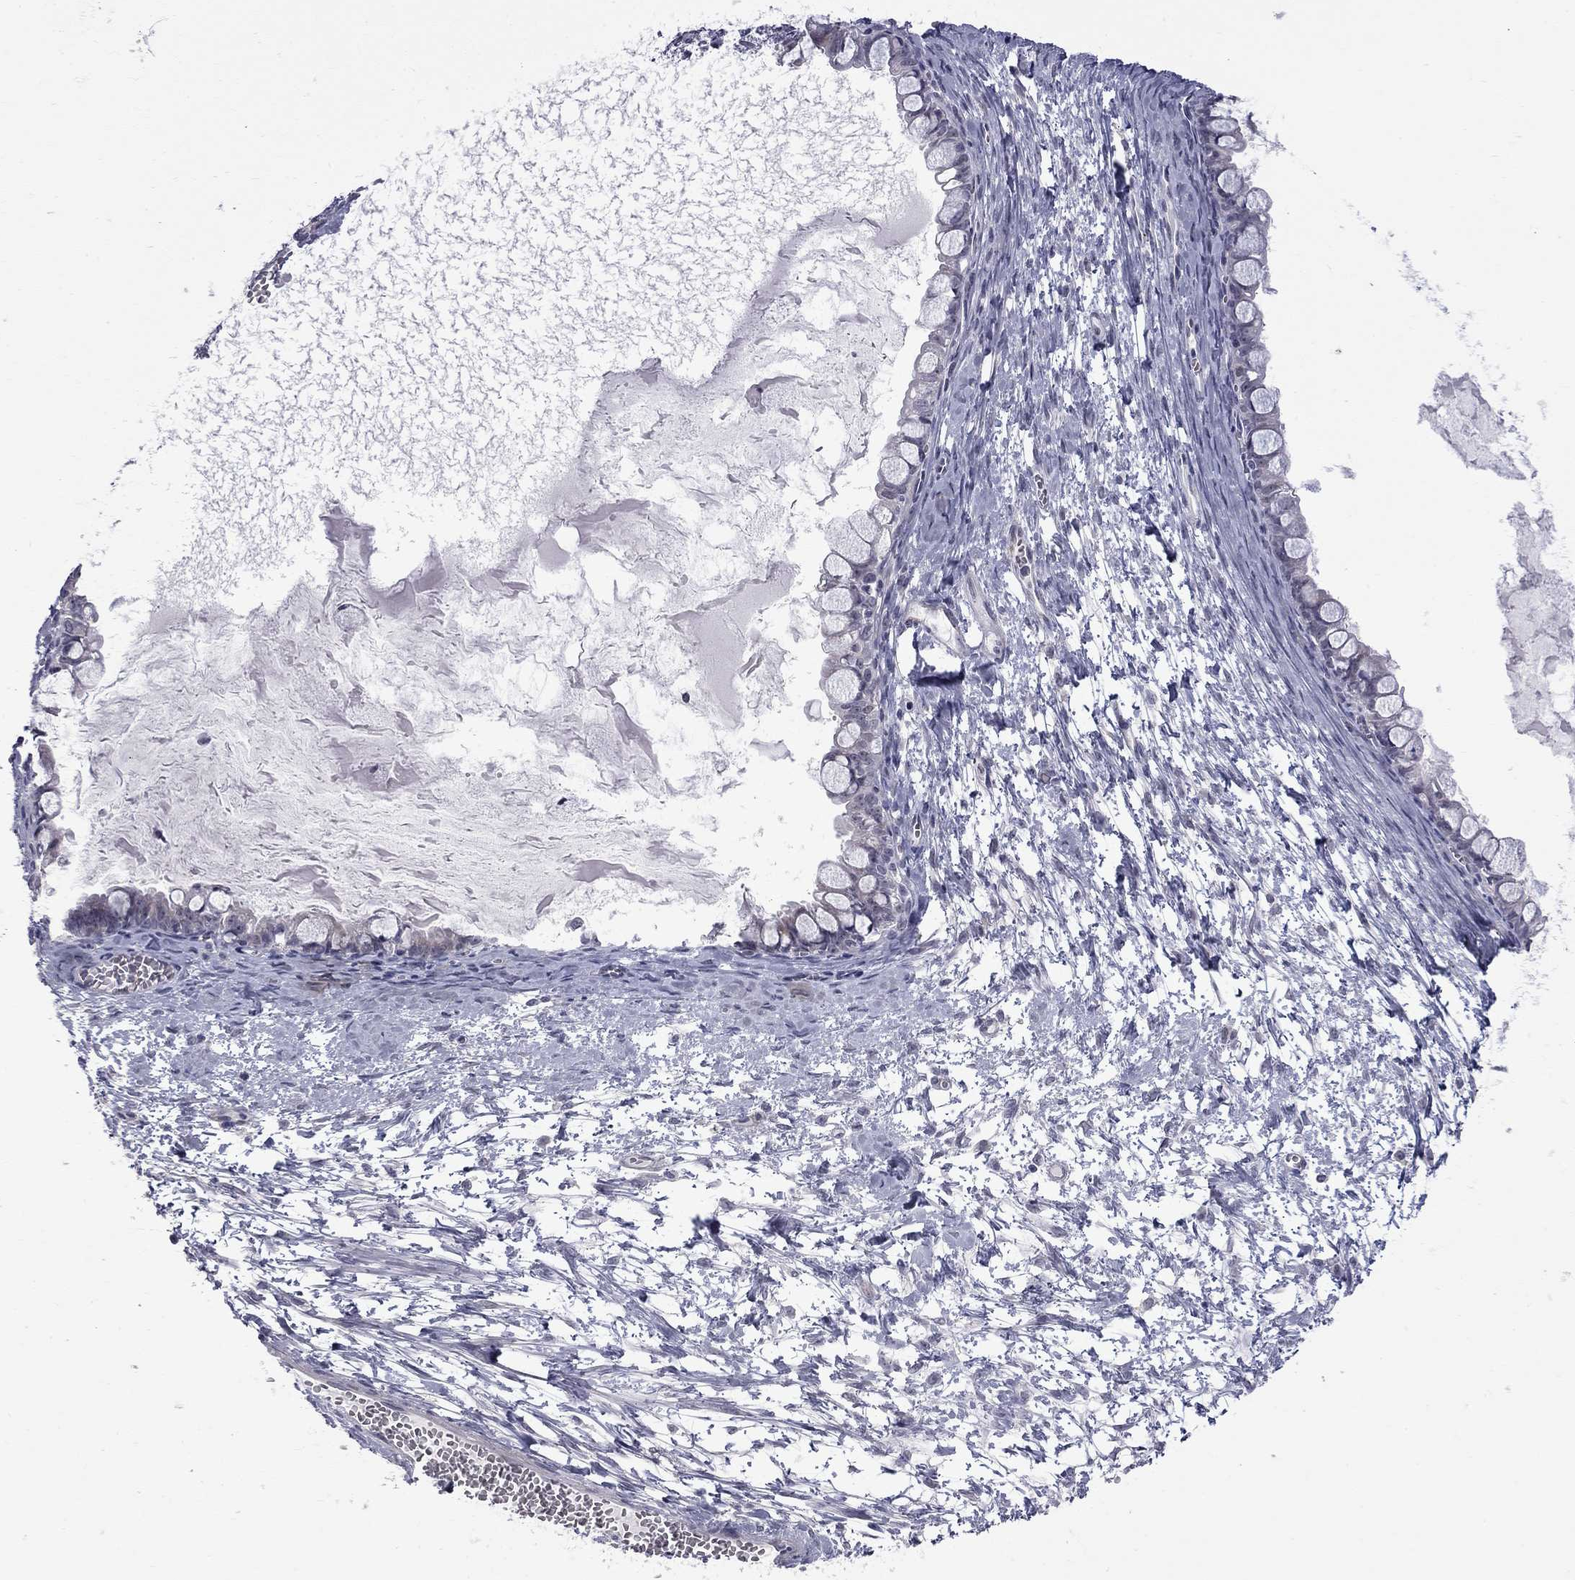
{"staining": {"intensity": "negative", "quantity": "none", "location": "none"}, "tissue": "ovarian cancer", "cell_type": "Tumor cells", "image_type": "cancer", "snomed": [{"axis": "morphology", "description": "Cystadenocarcinoma, mucinous, NOS"}, {"axis": "topography", "description": "Ovary"}], "caption": "The IHC photomicrograph has no significant staining in tumor cells of ovarian cancer tissue. (Brightfield microscopy of DAB (3,3'-diaminobenzidine) immunohistochemistry (IHC) at high magnification).", "gene": "GSG1L", "patient": {"sex": "female", "age": 63}}